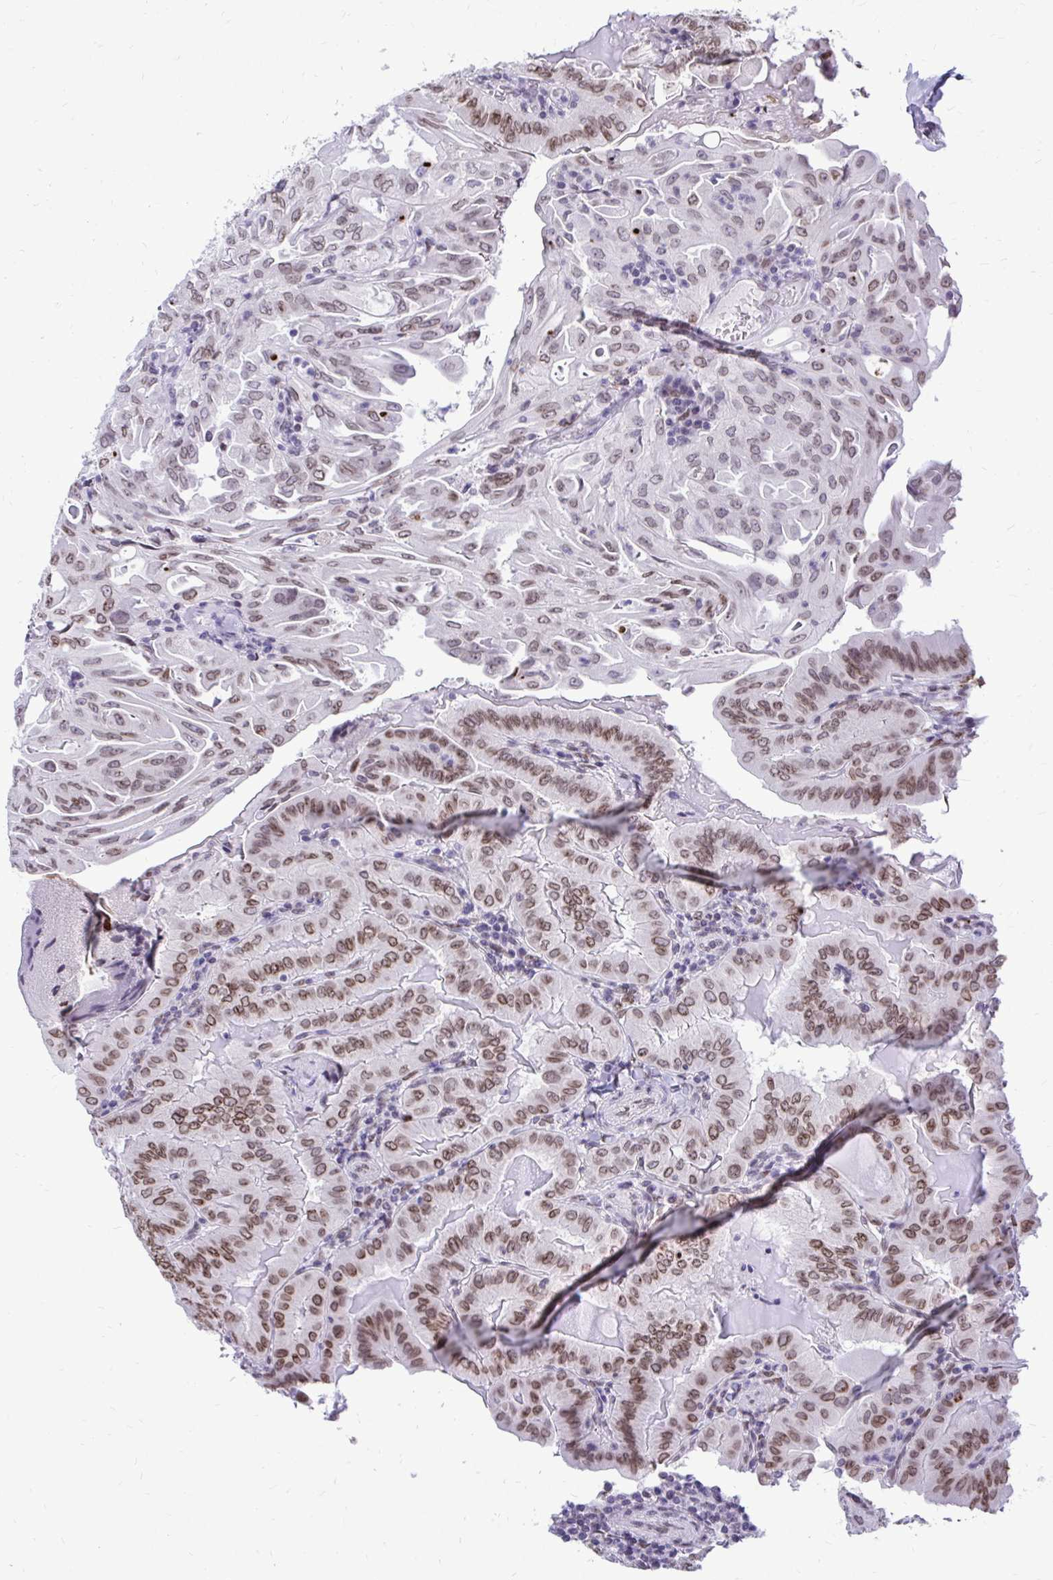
{"staining": {"intensity": "moderate", "quantity": ">75%", "location": "cytoplasmic/membranous,nuclear"}, "tissue": "thyroid cancer", "cell_type": "Tumor cells", "image_type": "cancer", "snomed": [{"axis": "morphology", "description": "Papillary adenocarcinoma, NOS"}, {"axis": "topography", "description": "Thyroid gland"}], "caption": "Immunohistochemical staining of thyroid cancer displays medium levels of moderate cytoplasmic/membranous and nuclear protein staining in approximately >75% of tumor cells.", "gene": "BANF1", "patient": {"sex": "female", "age": 68}}